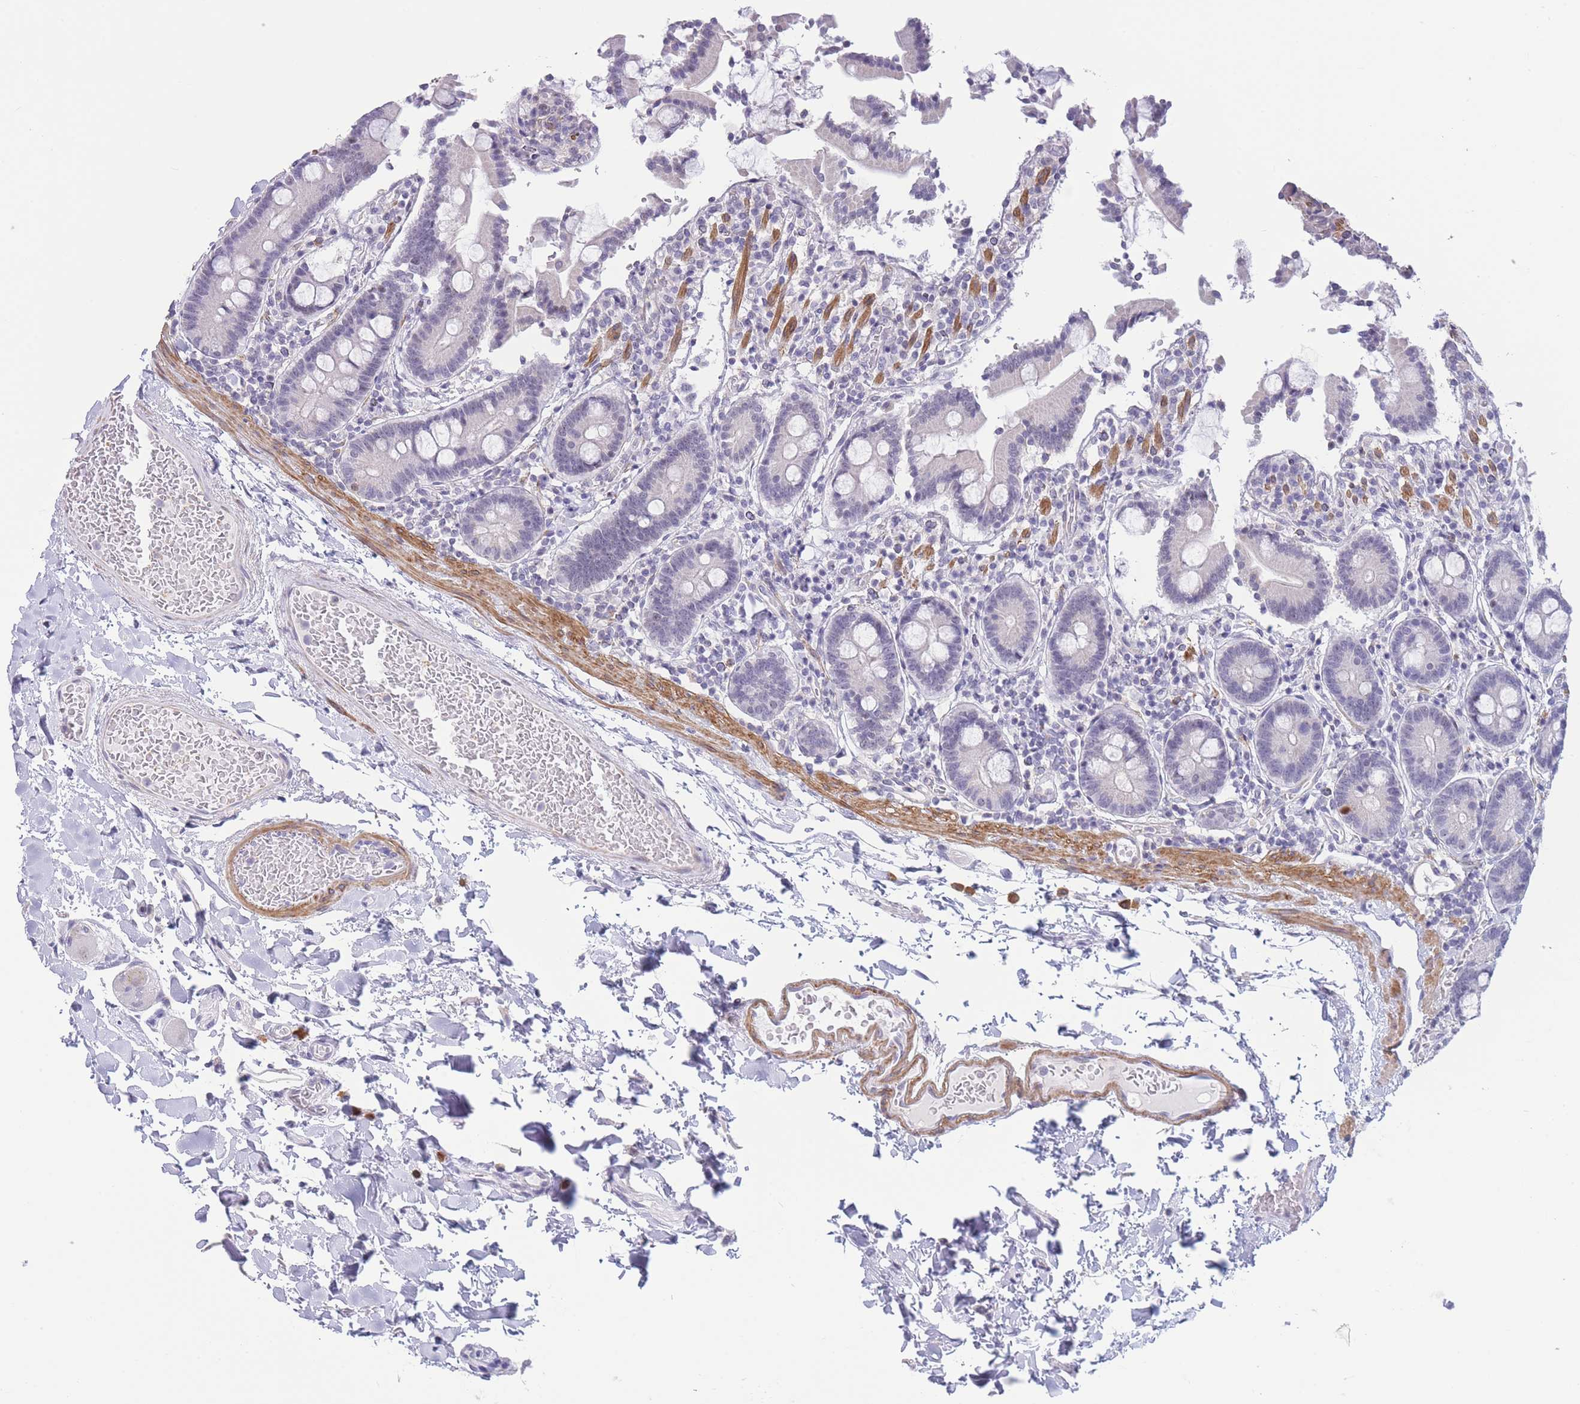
{"staining": {"intensity": "negative", "quantity": "none", "location": "none"}, "tissue": "duodenum", "cell_type": "Glandular cells", "image_type": "normal", "snomed": [{"axis": "morphology", "description": "Normal tissue, NOS"}, {"axis": "topography", "description": "Duodenum"}], "caption": "Immunohistochemical staining of benign human duodenum reveals no significant expression in glandular cells.", "gene": "ASAP3", "patient": {"sex": "male", "age": 55}}